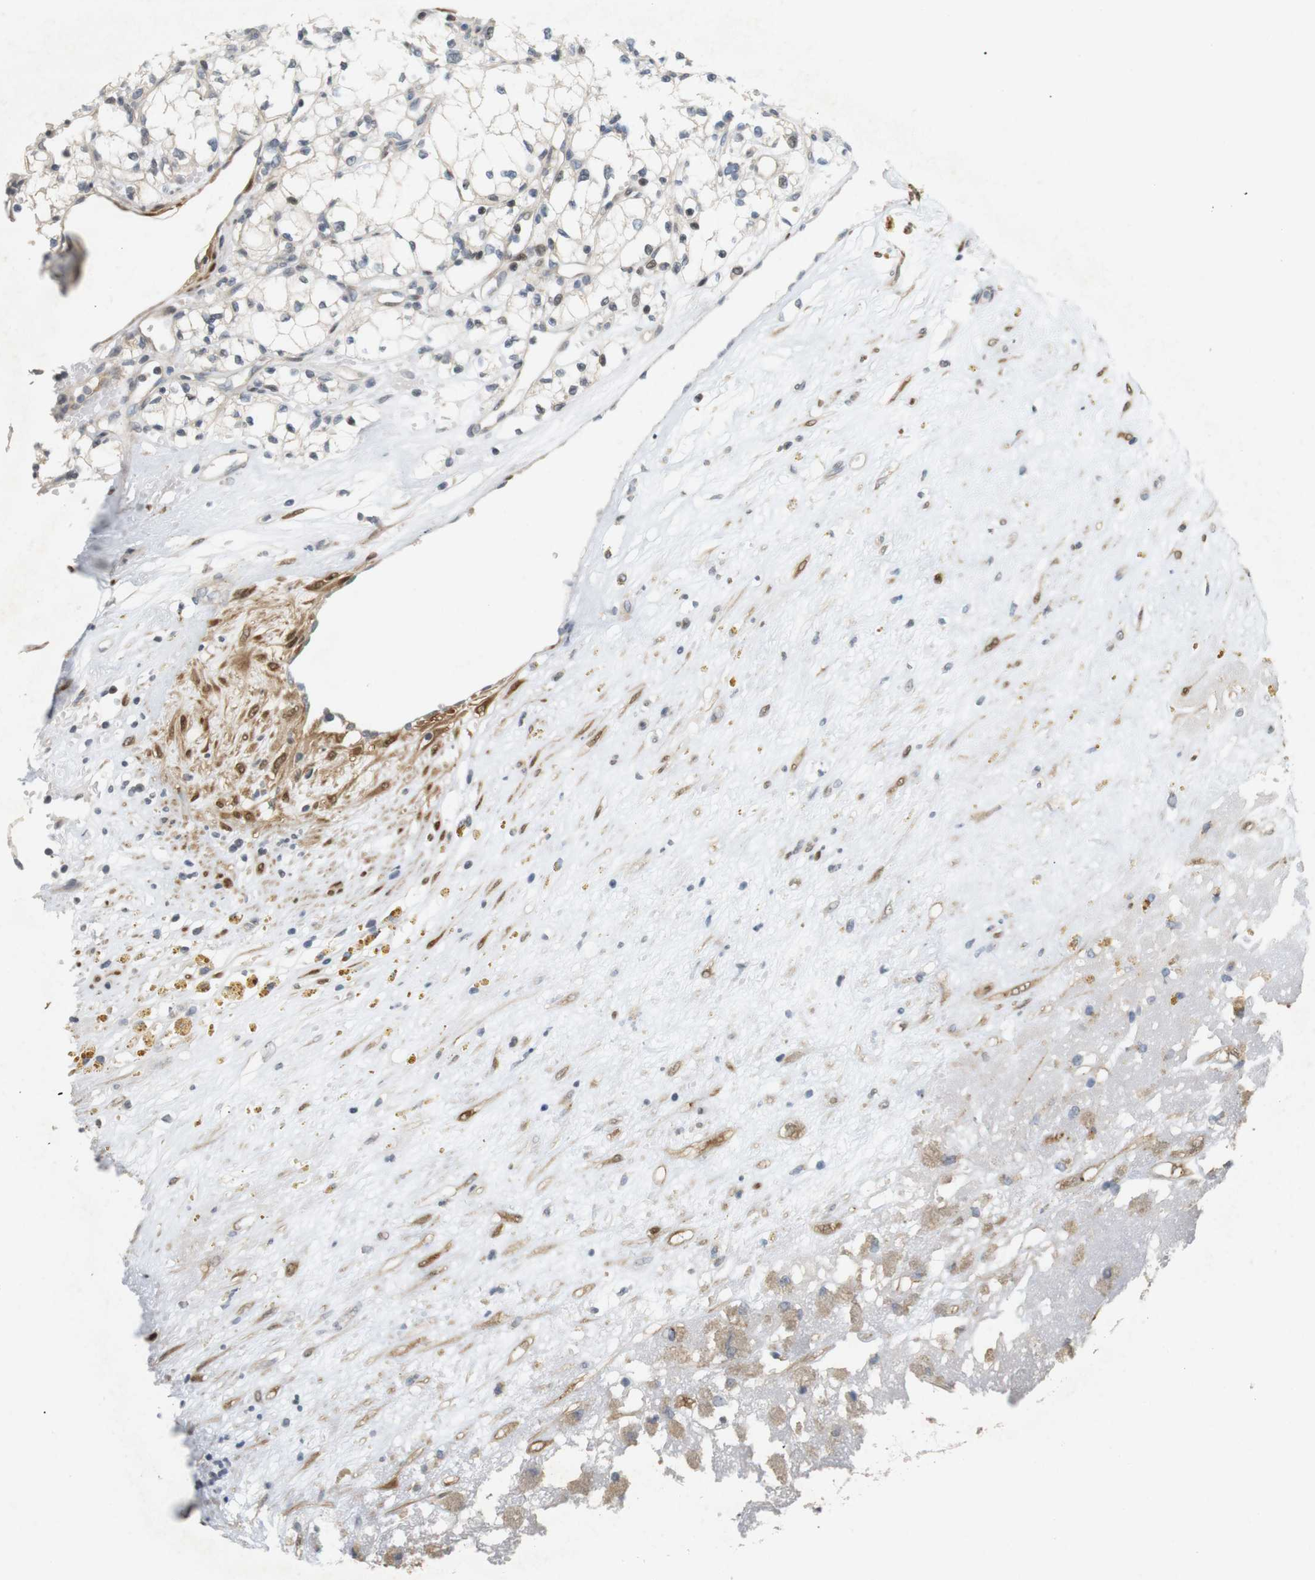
{"staining": {"intensity": "negative", "quantity": "none", "location": "none"}, "tissue": "renal cancer", "cell_type": "Tumor cells", "image_type": "cancer", "snomed": [{"axis": "morphology", "description": "Normal tissue, NOS"}, {"axis": "morphology", "description": "Adenocarcinoma, NOS"}, {"axis": "topography", "description": "Kidney"}], "caption": "Photomicrograph shows no significant protein expression in tumor cells of adenocarcinoma (renal). Brightfield microscopy of immunohistochemistry (IHC) stained with DAB (brown) and hematoxylin (blue), captured at high magnification.", "gene": "PPP1R14A", "patient": {"sex": "male", "age": 59}}